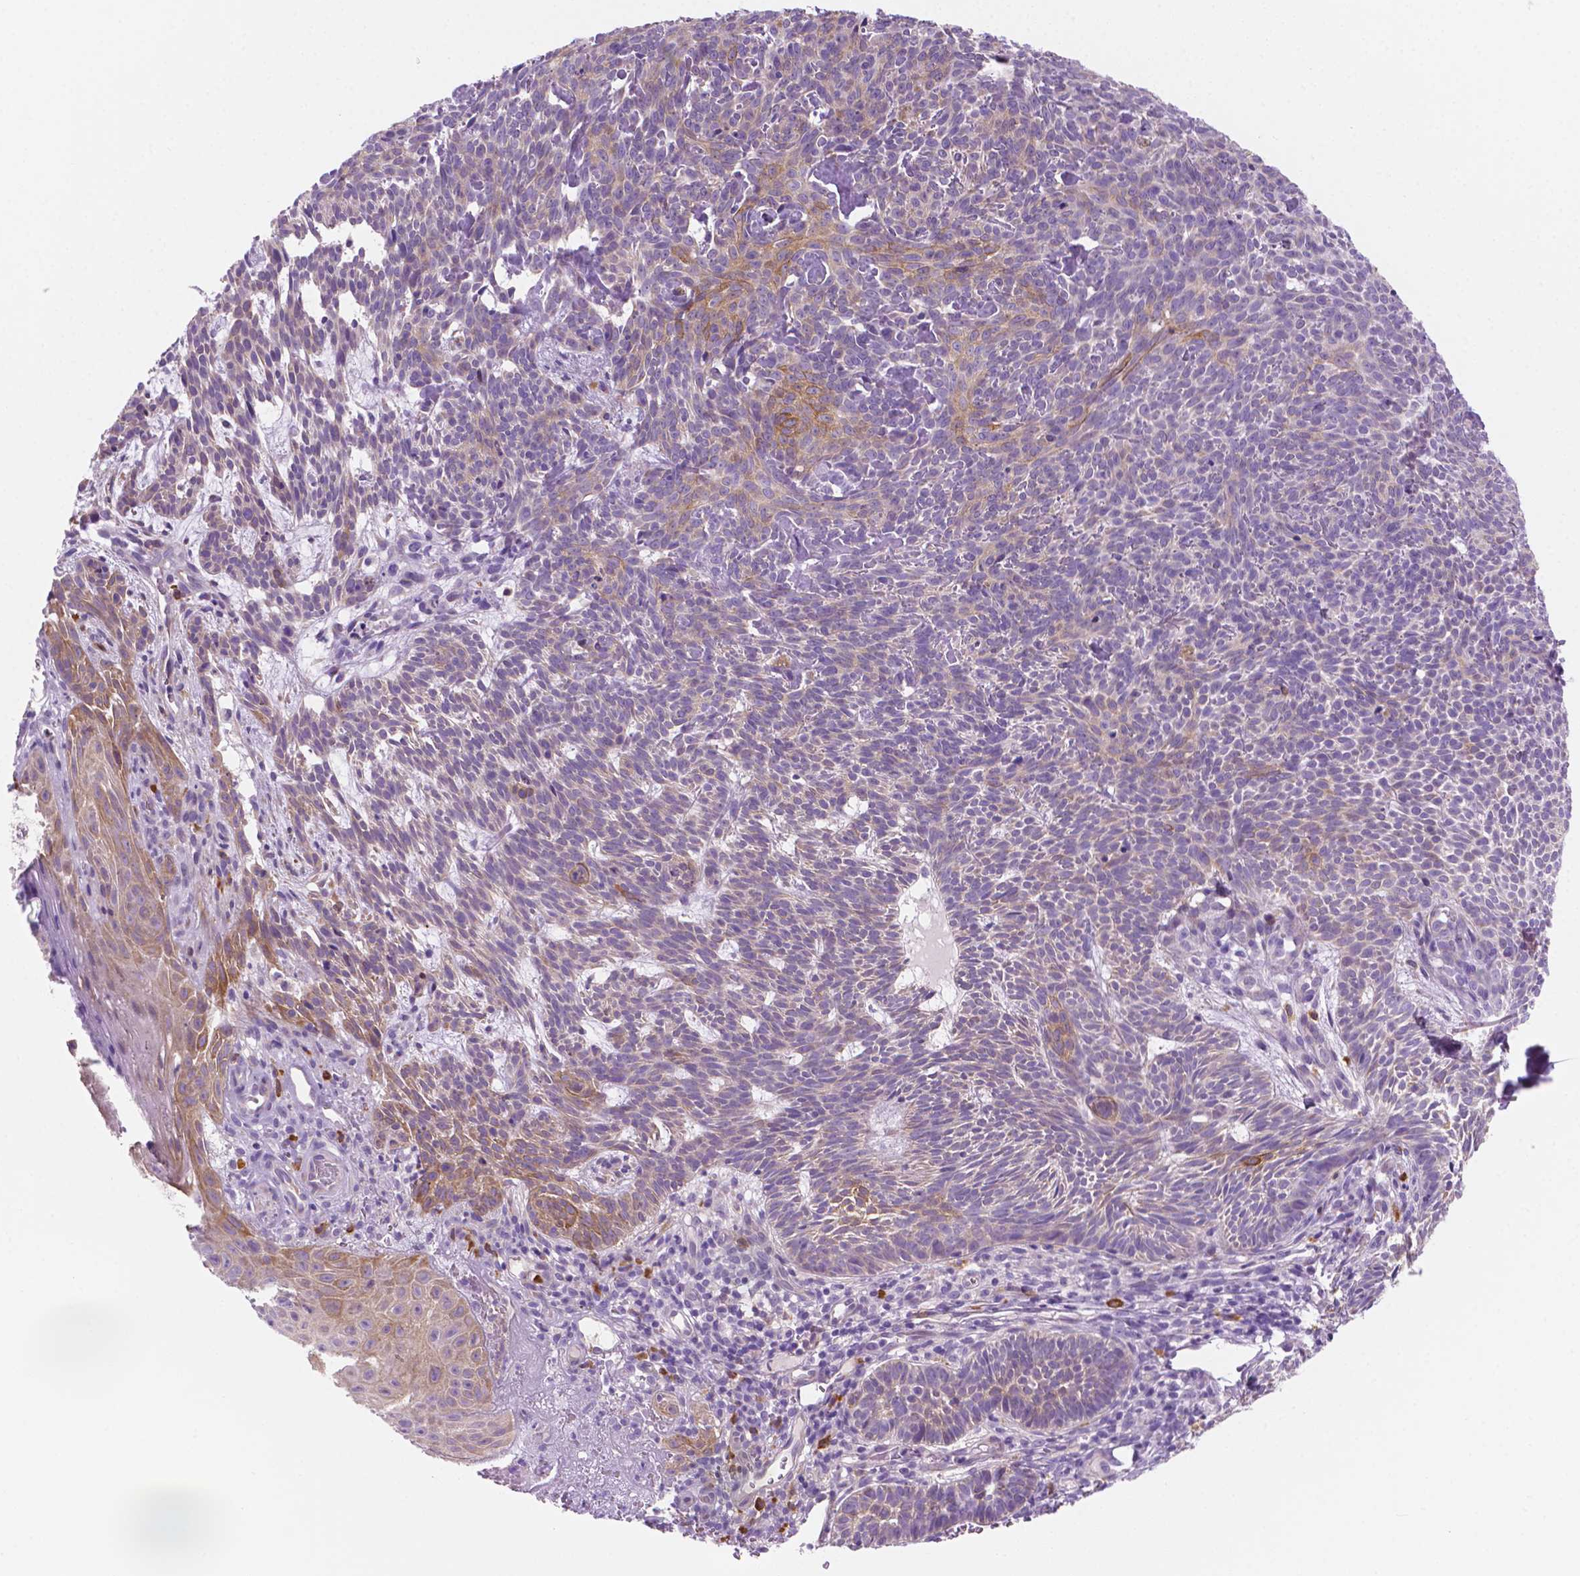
{"staining": {"intensity": "weak", "quantity": "25%-75%", "location": "cytoplasmic/membranous"}, "tissue": "skin cancer", "cell_type": "Tumor cells", "image_type": "cancer", "snomed": [{"axis": "morphology", "description": "Basal cell carcinoma"}, {"axis": "topography", "description": "Skin"}], "caption": "A high-resolution micrograph shows IHC staining of skin basal cell carcinoma, which demonstrates weak cytoplasmic/membranous positivity in about 25%-75% of tumor cells. Immunohistochemistry (ihc) stains the protein in brown and the nuclei are stained blue.", "gene": "EPPK1", "patient": {"sex": "male", "age": 59}}